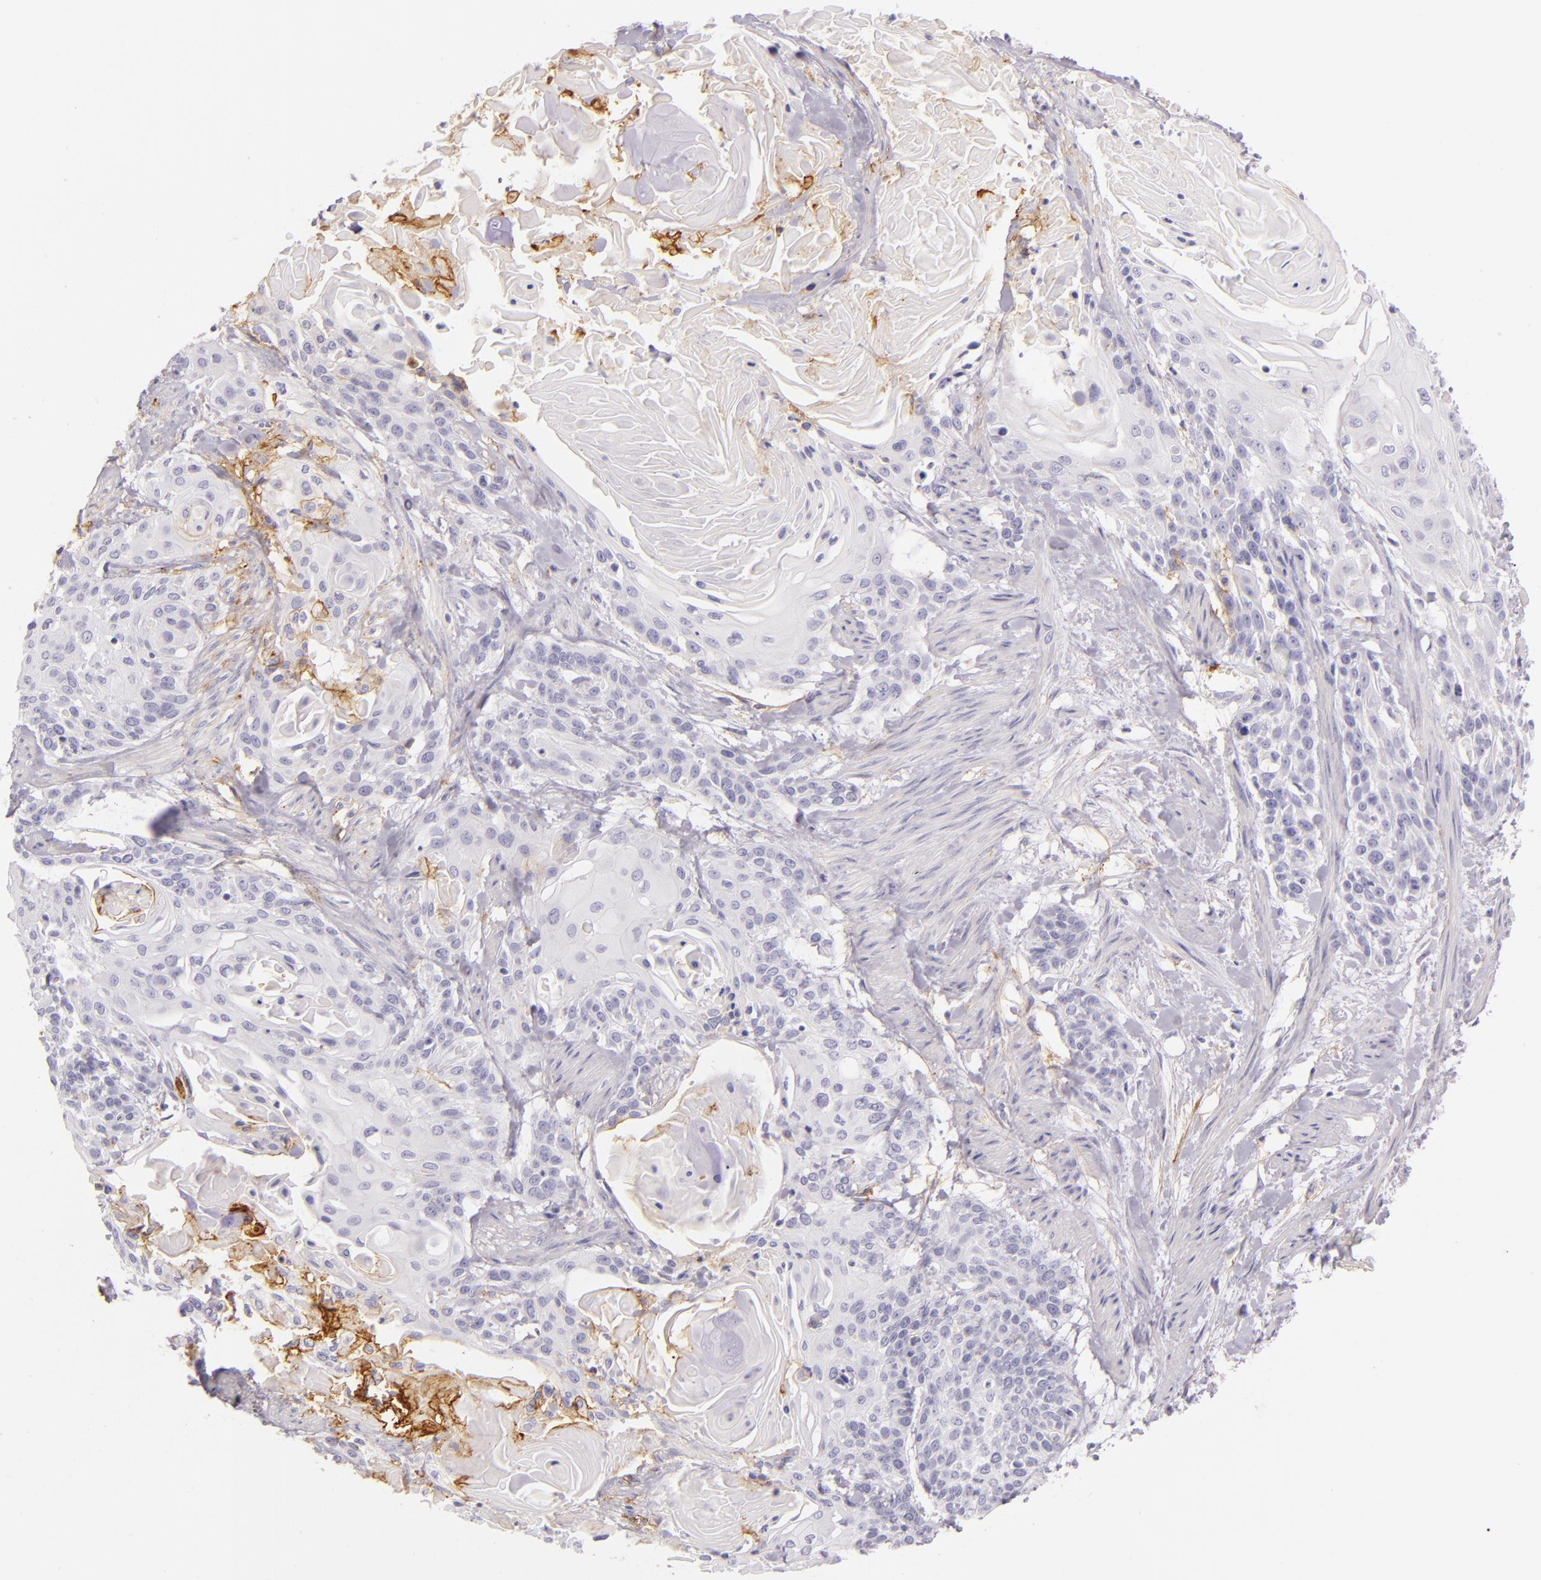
{"staining": {"intensity": "negative", "quantity": "none", "location": "none"}, "tissue": "cervical cancer", "cell_type": "Tumor cells", "image_type": "cancer", "snomed": [{"axis": "morphology", "description": "Squamous cell carcinoma, NOS"}, {"axis": "topography", "description": "Cervix"}], "caption": "Immunohistochemistry photomicrograph of cervical cancer (squamous cell carcinoma) stained for a protein (brown), which reveals no positivity in tumor cells. The staining is performed using DAB (3,3'-diaminobenzidine) brown chromogen with nuclei counter-stained in using hematoxylin.", "gene": "ICAM1", "patient": {"sex": "female", "age": 57}}